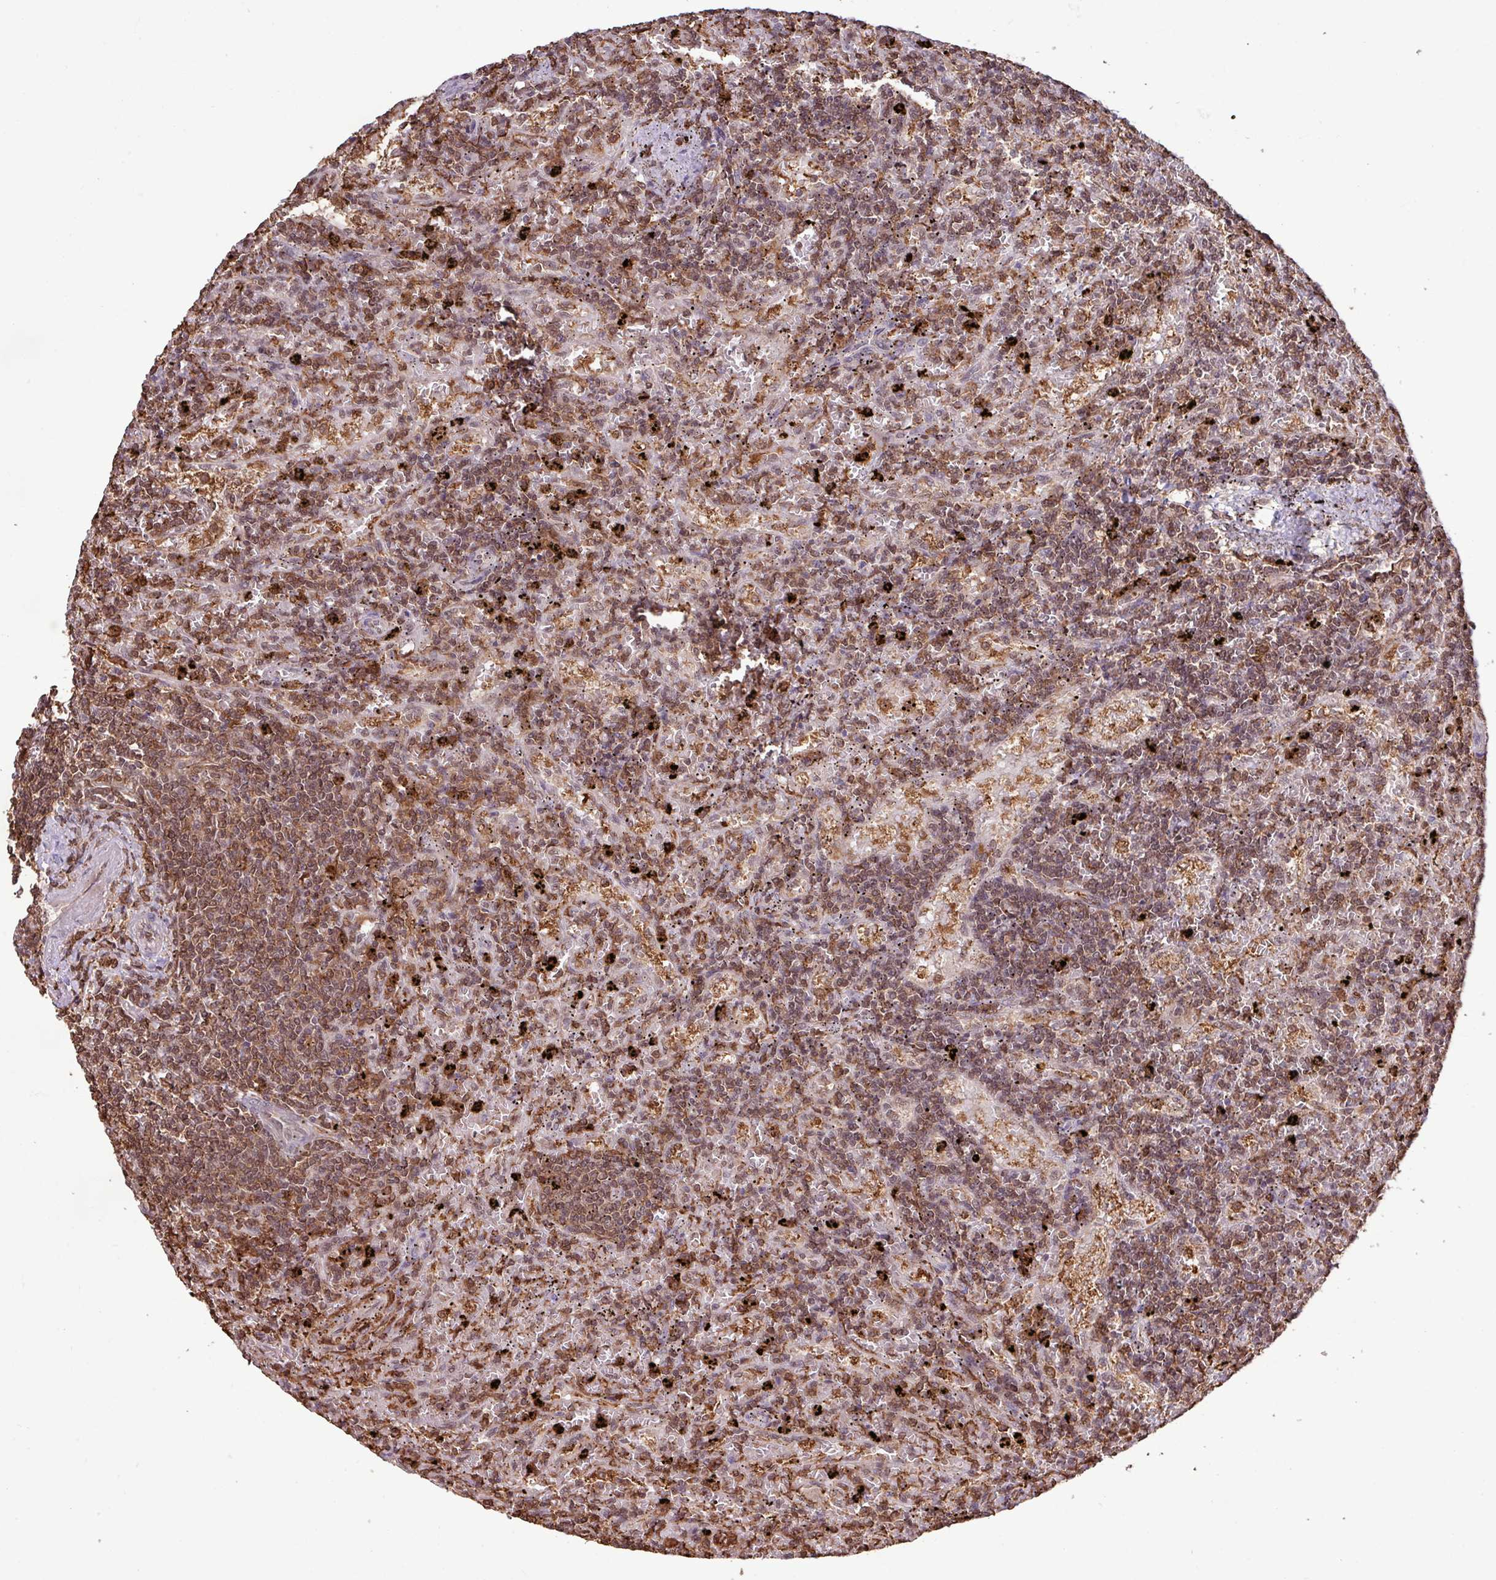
{"staining": {"intensity": "moderate", "quantity": ">75%", "location": "nuclear"}, "tissue": "lymphoma", "cell_type": "Tumor cells", "image_type": "cancer", "snomed": [{"axis": "morphology", "description": "Malignant lymphoma, non-Hodgkin's type, Low grade"}, {"axis": "topography", "description": "Spleen"}], "caption": "High-power microscopy captured an immunohistochemistry image of low-grade malignant lymphoma, non-Hodgkin's type, revealing moderate nuclear expression in approximately >75% of tumor cells.", "gene": "GON7", "patient": {"sex": "male", "age": 76}}